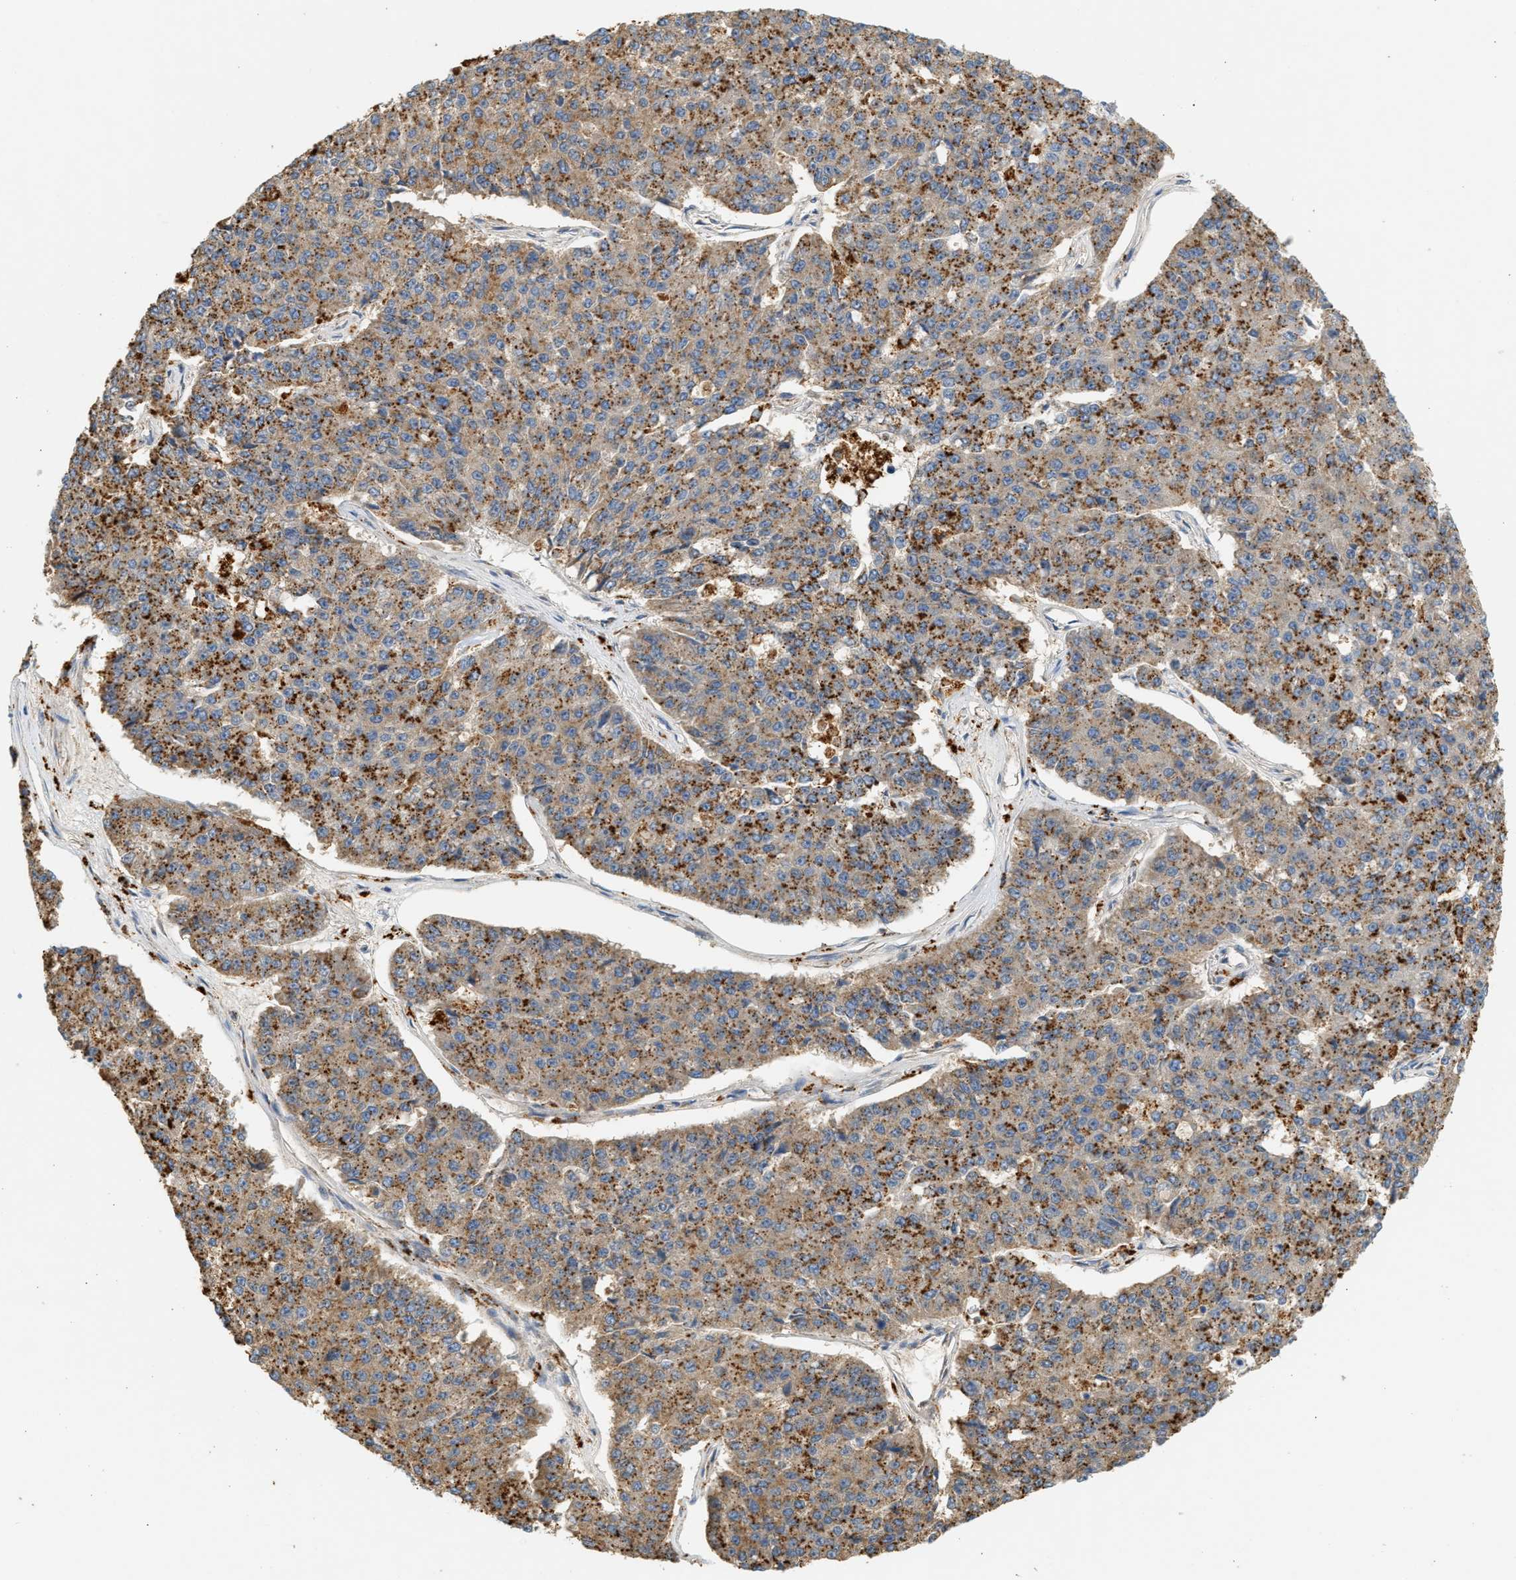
{"staining": {"intensity": "moderate", "quantity": ">75%", "location": "cytoplasmic/membranous"}, "tissue": "pancreatic cancer", "cell_type": "Tumor cells", "image_type": "cancer", "snomed": [{"axis": "morphology", "description": "Adenocarcinoma, NOS"}, {"axis": "topography", "description": "Pancreas"}], "caption": "Protein expression analysis of adenocarcinoma (pancreatic) reveals moderate cytoplasmic/membranous positivity in approximately >75% of tumor cells.", "gene": "ENTHD1", "patient": {"sex": "male", "age": 50}}